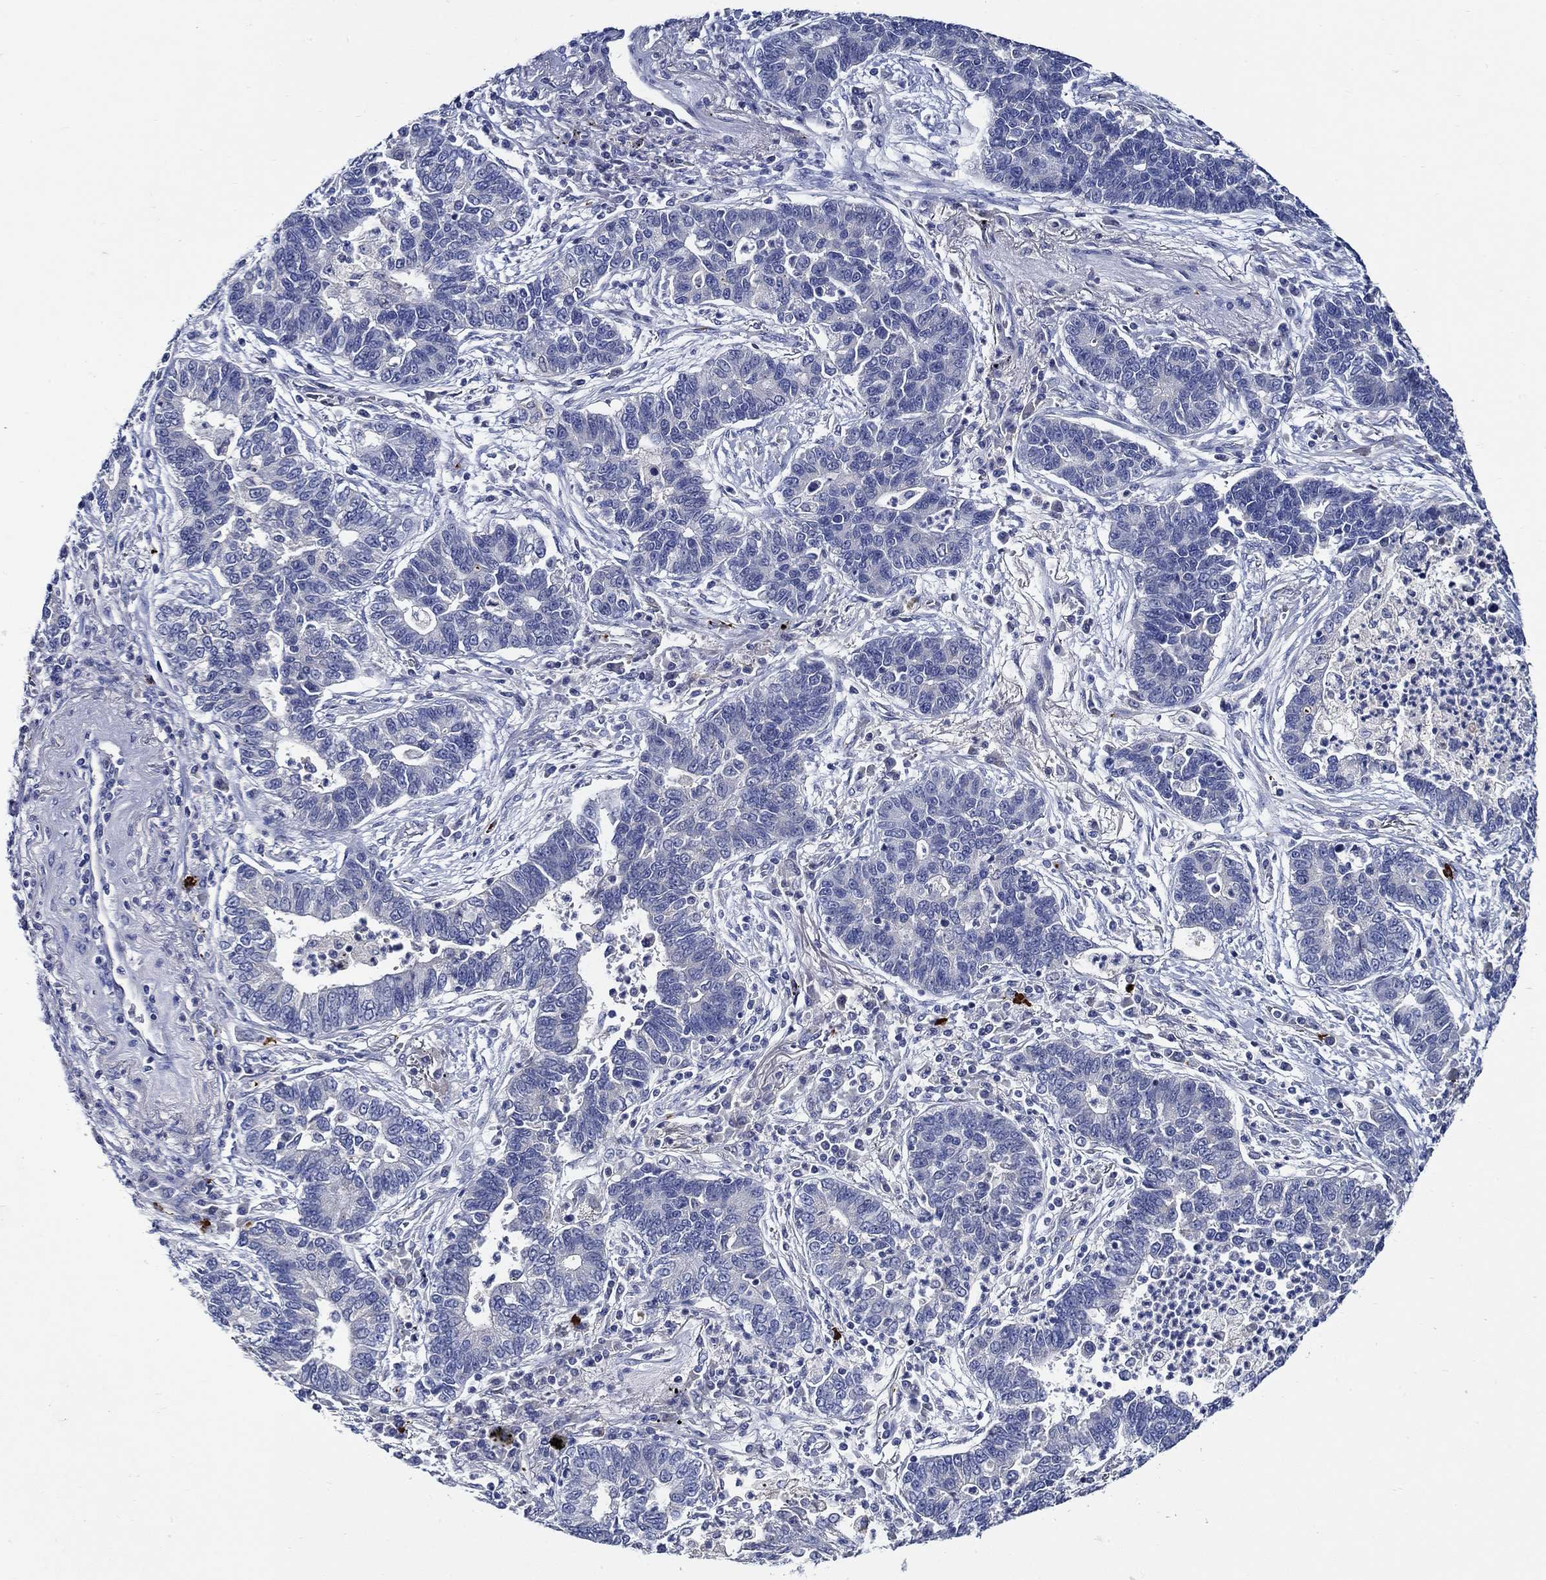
{"staining": {"intensity": "negative", "quantity": "none", "location": "none"}, "tissue": "lung cancer", "cell_type": "Tumor cells", "image_type": "cancer", "snomed": [{"axis": "morphology", "description": "Adenocarcinoma, NOS"}, {"axis": "topography", "description": "Lung"}], "caption": "An image of human lung adenocarcinoma is negative for staining in tumor cells.", "gene": "ALOX12", "patient": {"sex": "female", "age": 57}}